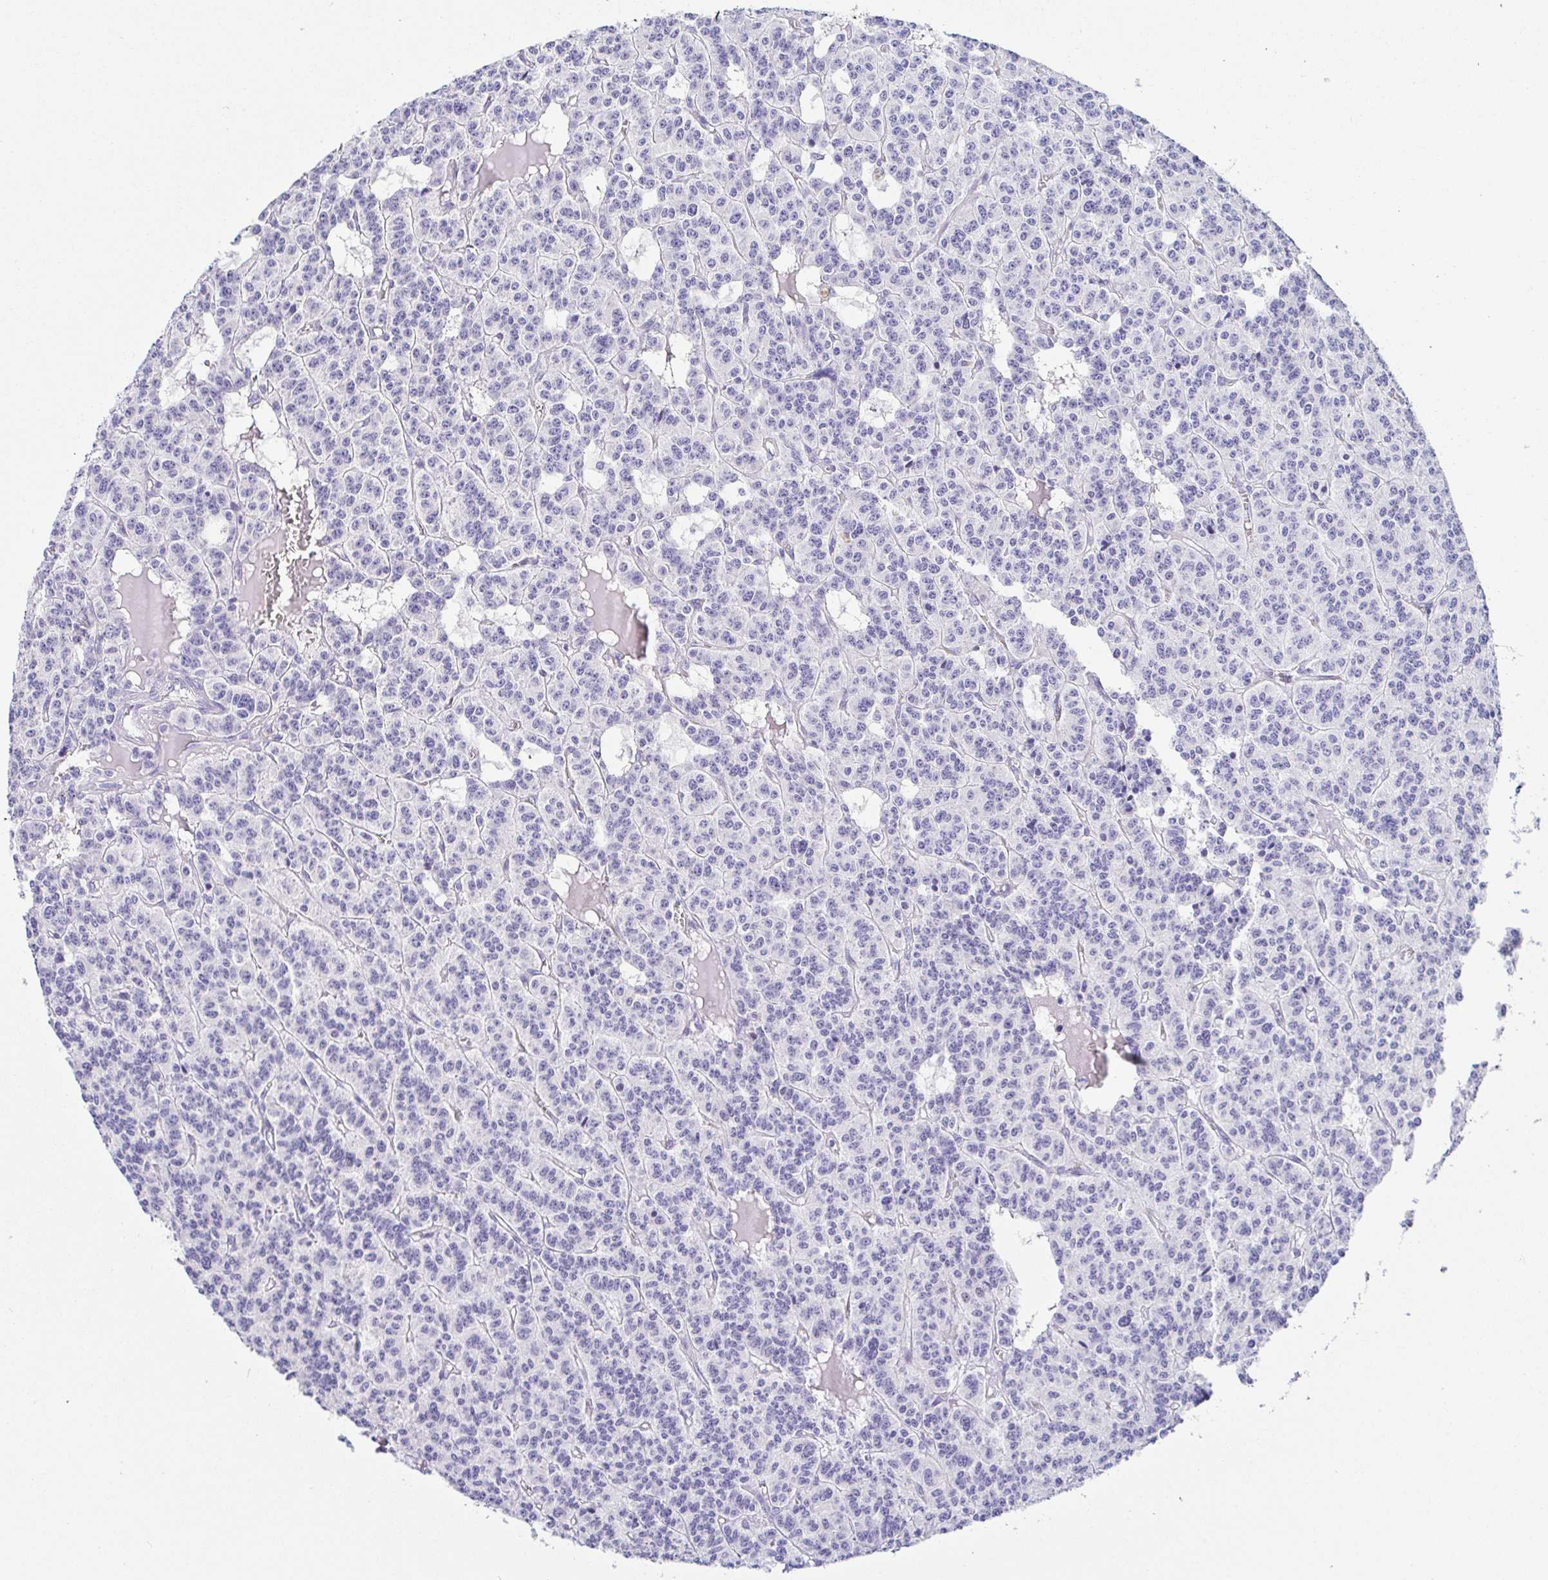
{"staining": {"intensity": "negative", "quantity": "none", "location": "none"}, "tissue": "carcinoid", "cell_type": "Tumor cells", "image_type": "cancer", "snomed": [{"axis": "morphology", "description": "Carcinoid, malignant, NOS"}, {"axis": "topography", "description": "Lung"}], "caption": "Immunohistochemical staining of carcinoid demonstrates no significant expression in tumor cells. The staining was performed using DAB to visualize the protein expression in brown, while the nuclei were stained in blue with hematoxylin (Magnification: 20x).", "gene": "PINLYP", "patient": {"sex": "female", "age": 71}}